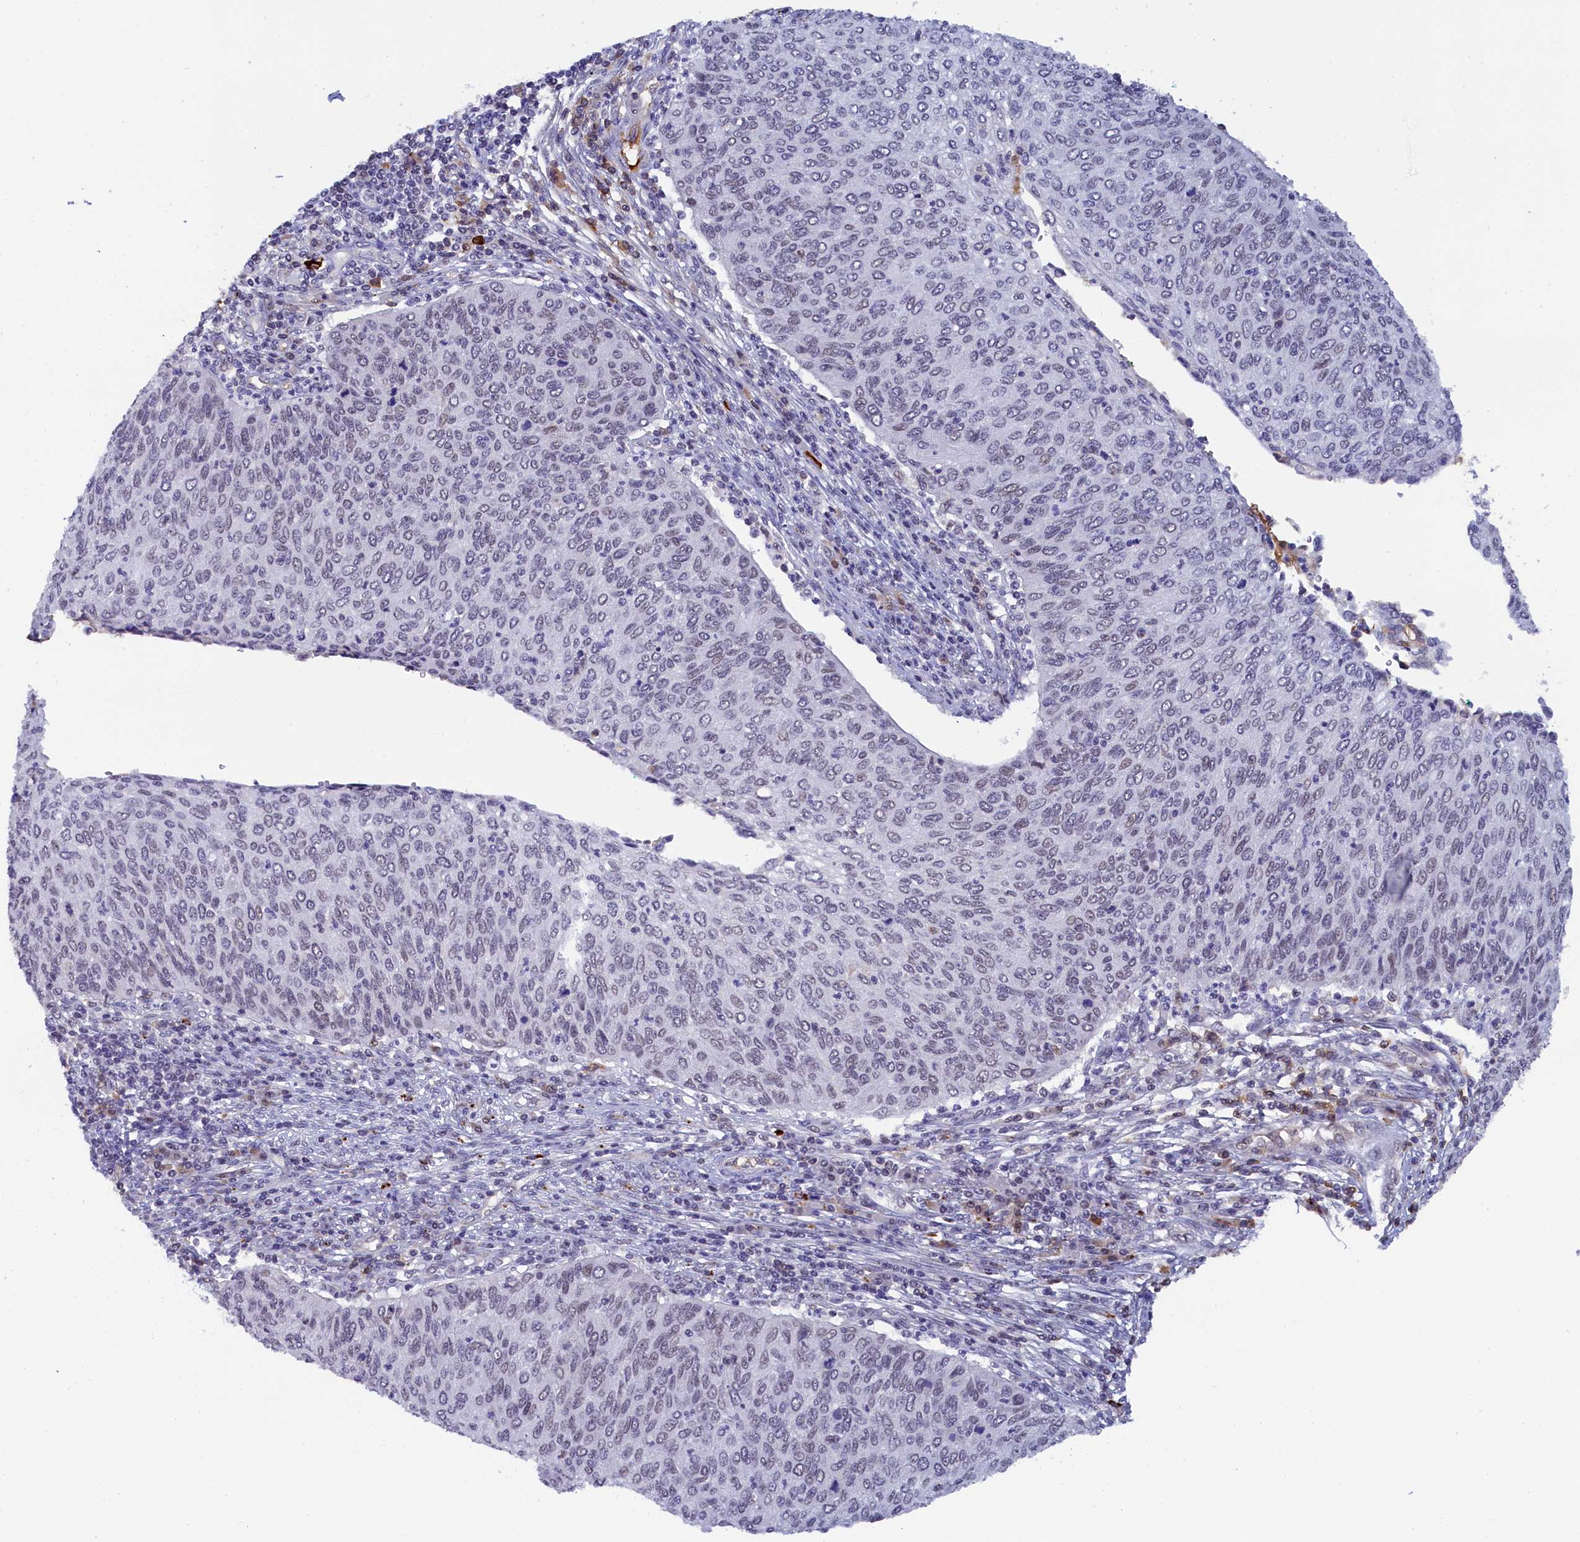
{"staining": {"intensity": "negative", "quantity": "none", "location": "none"}, "tissue": "cervical cancer", "cell_type": "Tumor cells", "image_type": "cancer", "snomed": [{"axis": "morphology", "description": "Squamous cell carcinoma, NOS"}, {"axis": "topography", "description": "Cervix"}], "caption": "Immunohistochemical staining of cervical cancer demonstrates no significant staining in tumor cells. (Brightfield microscopy of DAB (3,3'-diaminobenzidine) immunohistochemistry at high magnification).", "gene": "INTS14", "patient": {"sex": "female", "age": 38}}